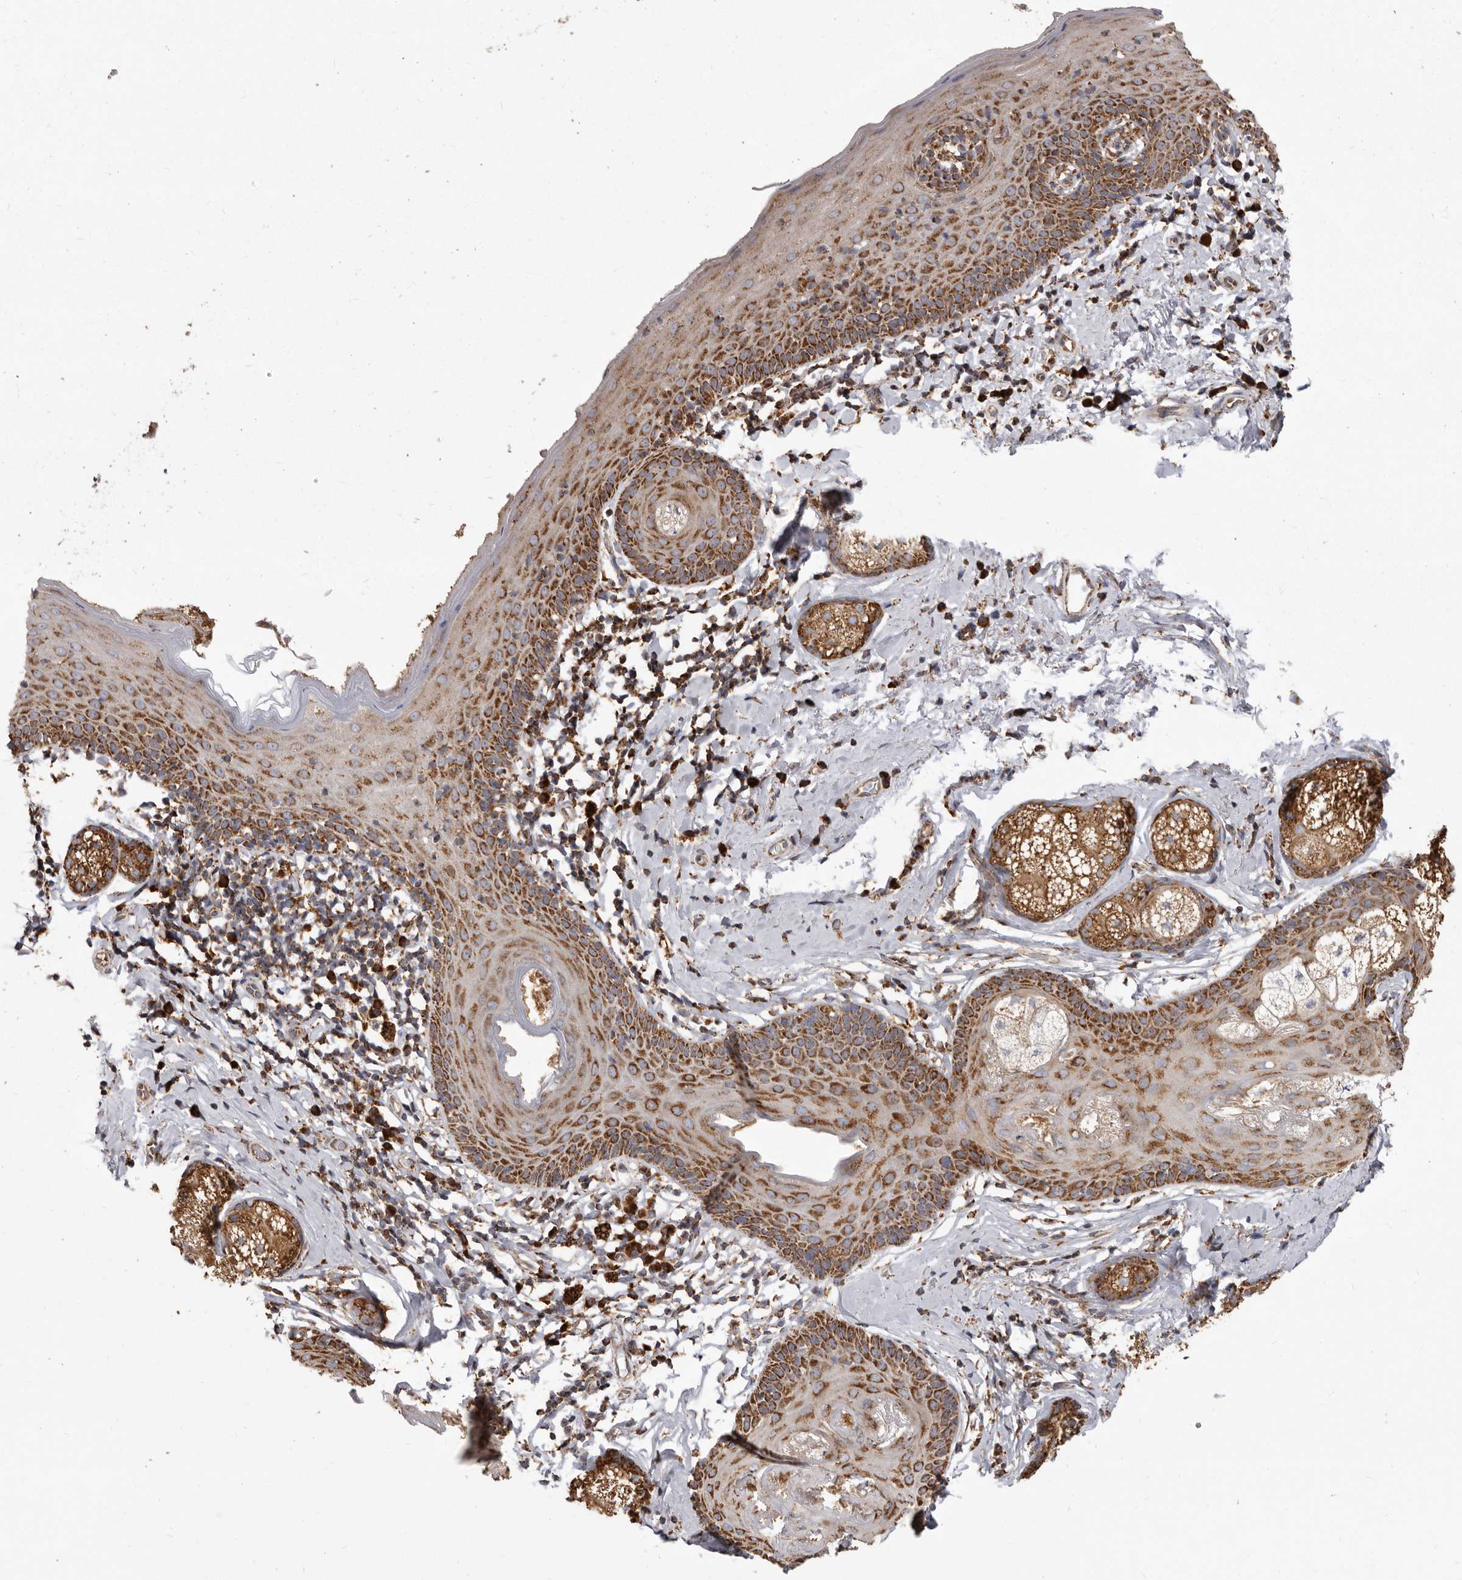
{"staining": {"intensity": "moderate", "quantity": ">75%", "location": "cytoplasmic/membranous"}, "tissue": "skin", "cell_type": "Epidermal cells", "image_type": "normal", "snomed": [{"axis": "morphology", "description": "Normal tissue, NOS"}, {"axis": "topography", "description": "Vulva"}], "caption": "Immunohistochemical staining of unremarkable skin demonstrates >75% levels of moderate cytoplasmic/membranous protein staining in approximately >75% of epidermal cells.", "gene": "CDK5RAP3", "patient": {"sex": "female", "age": 66}}